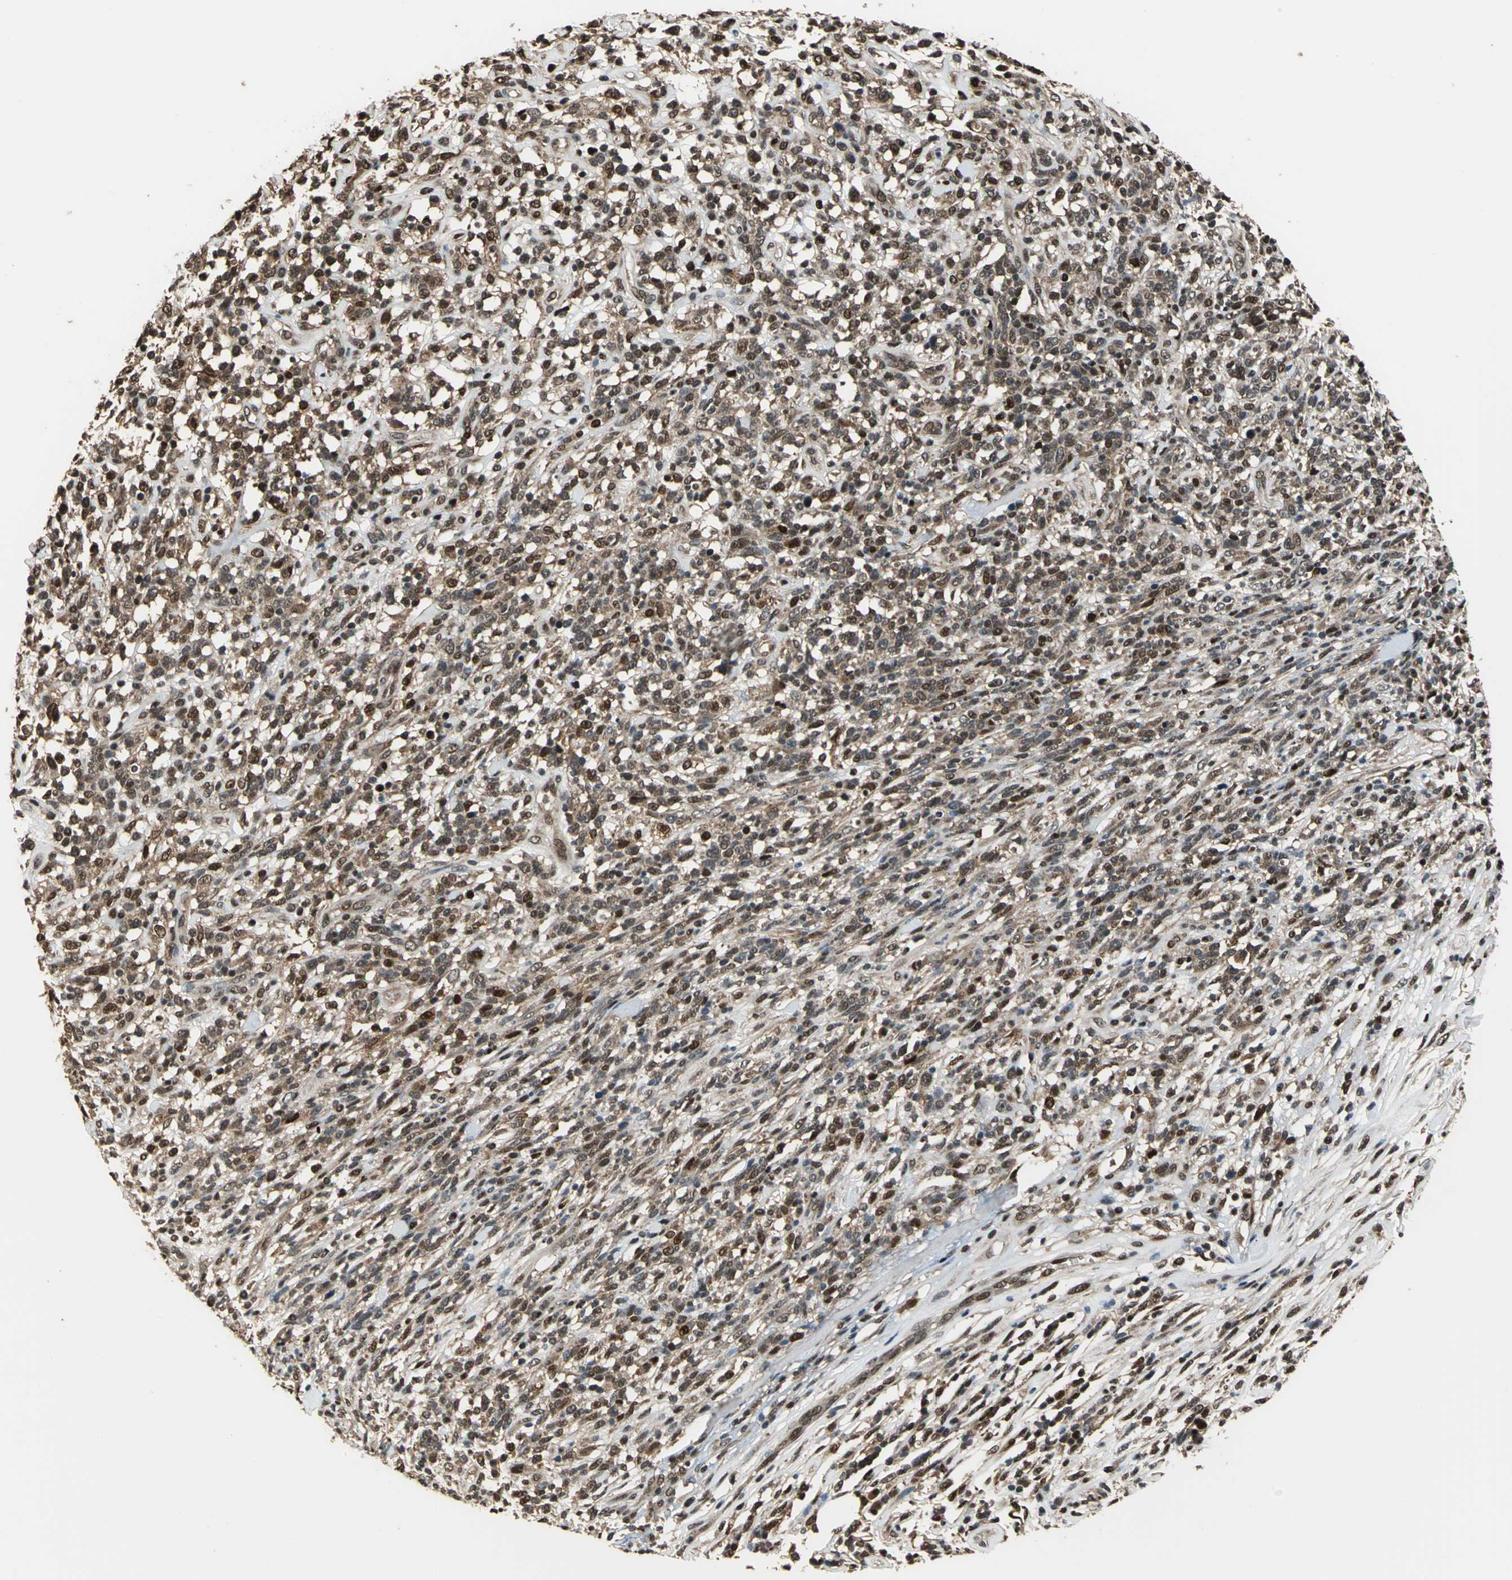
{"staining": {"intensity": "moderate", "quantity": ">75%", "location": "nuclear"}, "tissue": "lymphoma", "cell_type": "Tumor cells", "image_type": "cancer", "snomed": [{"axis": "morphology", "description": "Malignant lymphoma, non-Hodgkin's type, High grade"}, {"axis": "topography", "description": "Lymph node"}], "caption": "Immunohistochemistry photomicrograph of malignant lymphoma, non-Hodgkin's type (high-grade) stained for a protein (brown), which exhibits medium levels of moderate nuclear positivity in approximately >75% of tumor cells.", "gene": "MIS18BP1", "patient": {"sex": "female", "age": 73}}